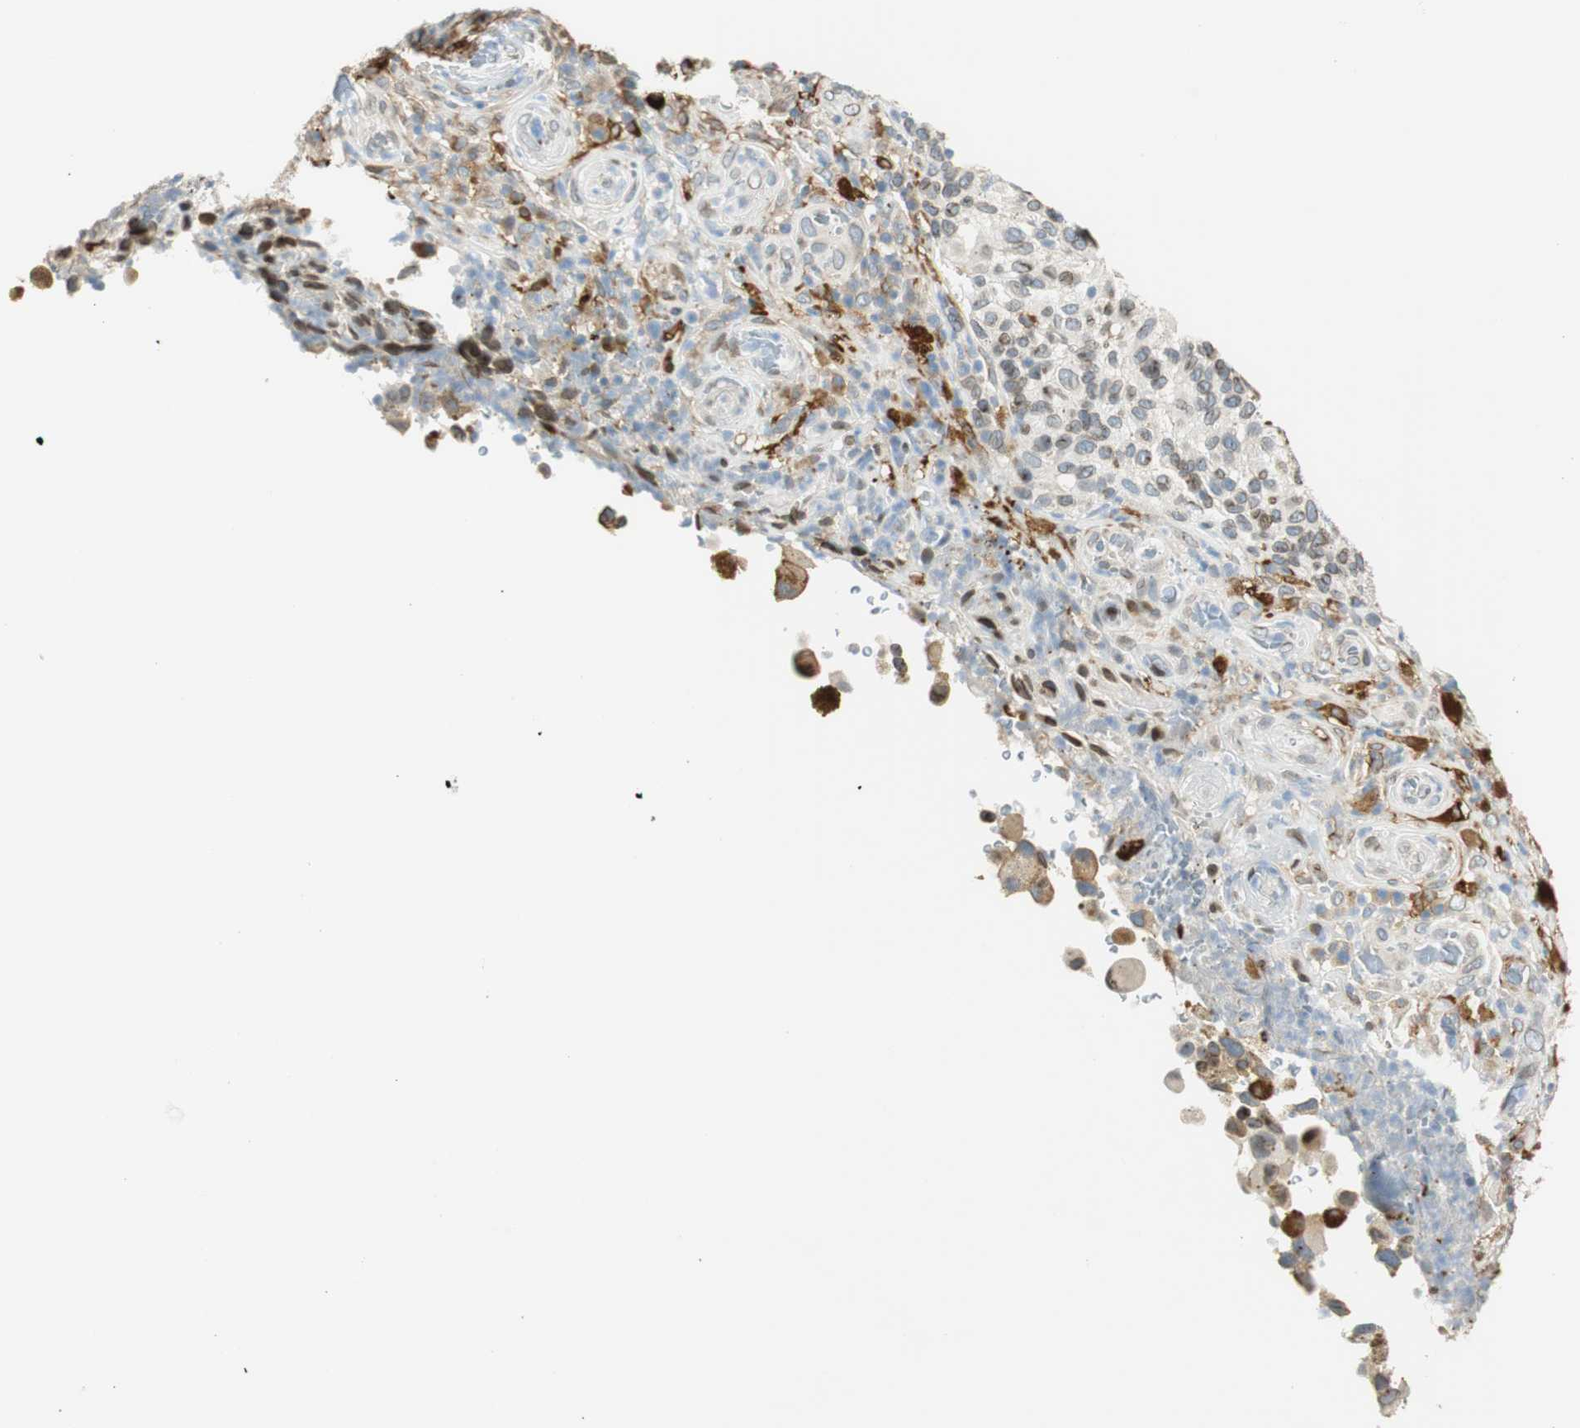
{"staining": {"intensity": "weak", "quantity": "25%-75%", "location": "cytoplasmic/membranous"}, "tissue": "melanoma", "cell_type": "Tumor cells", "image_type": "cancer", "snomed": [{"axis": "morphology", "description": "Malignant melanoma, NOS"}, {"axis": "topography", "description": "Skin"}], "caption": "Brown immunohistochemical staining in melanoma demonstrates weak cytoplasmic/membranous positivity in approximately 25%-75% of tumor cells.", "gene": "TMEM260", "patient": {"sex": "female", "age": 73}}